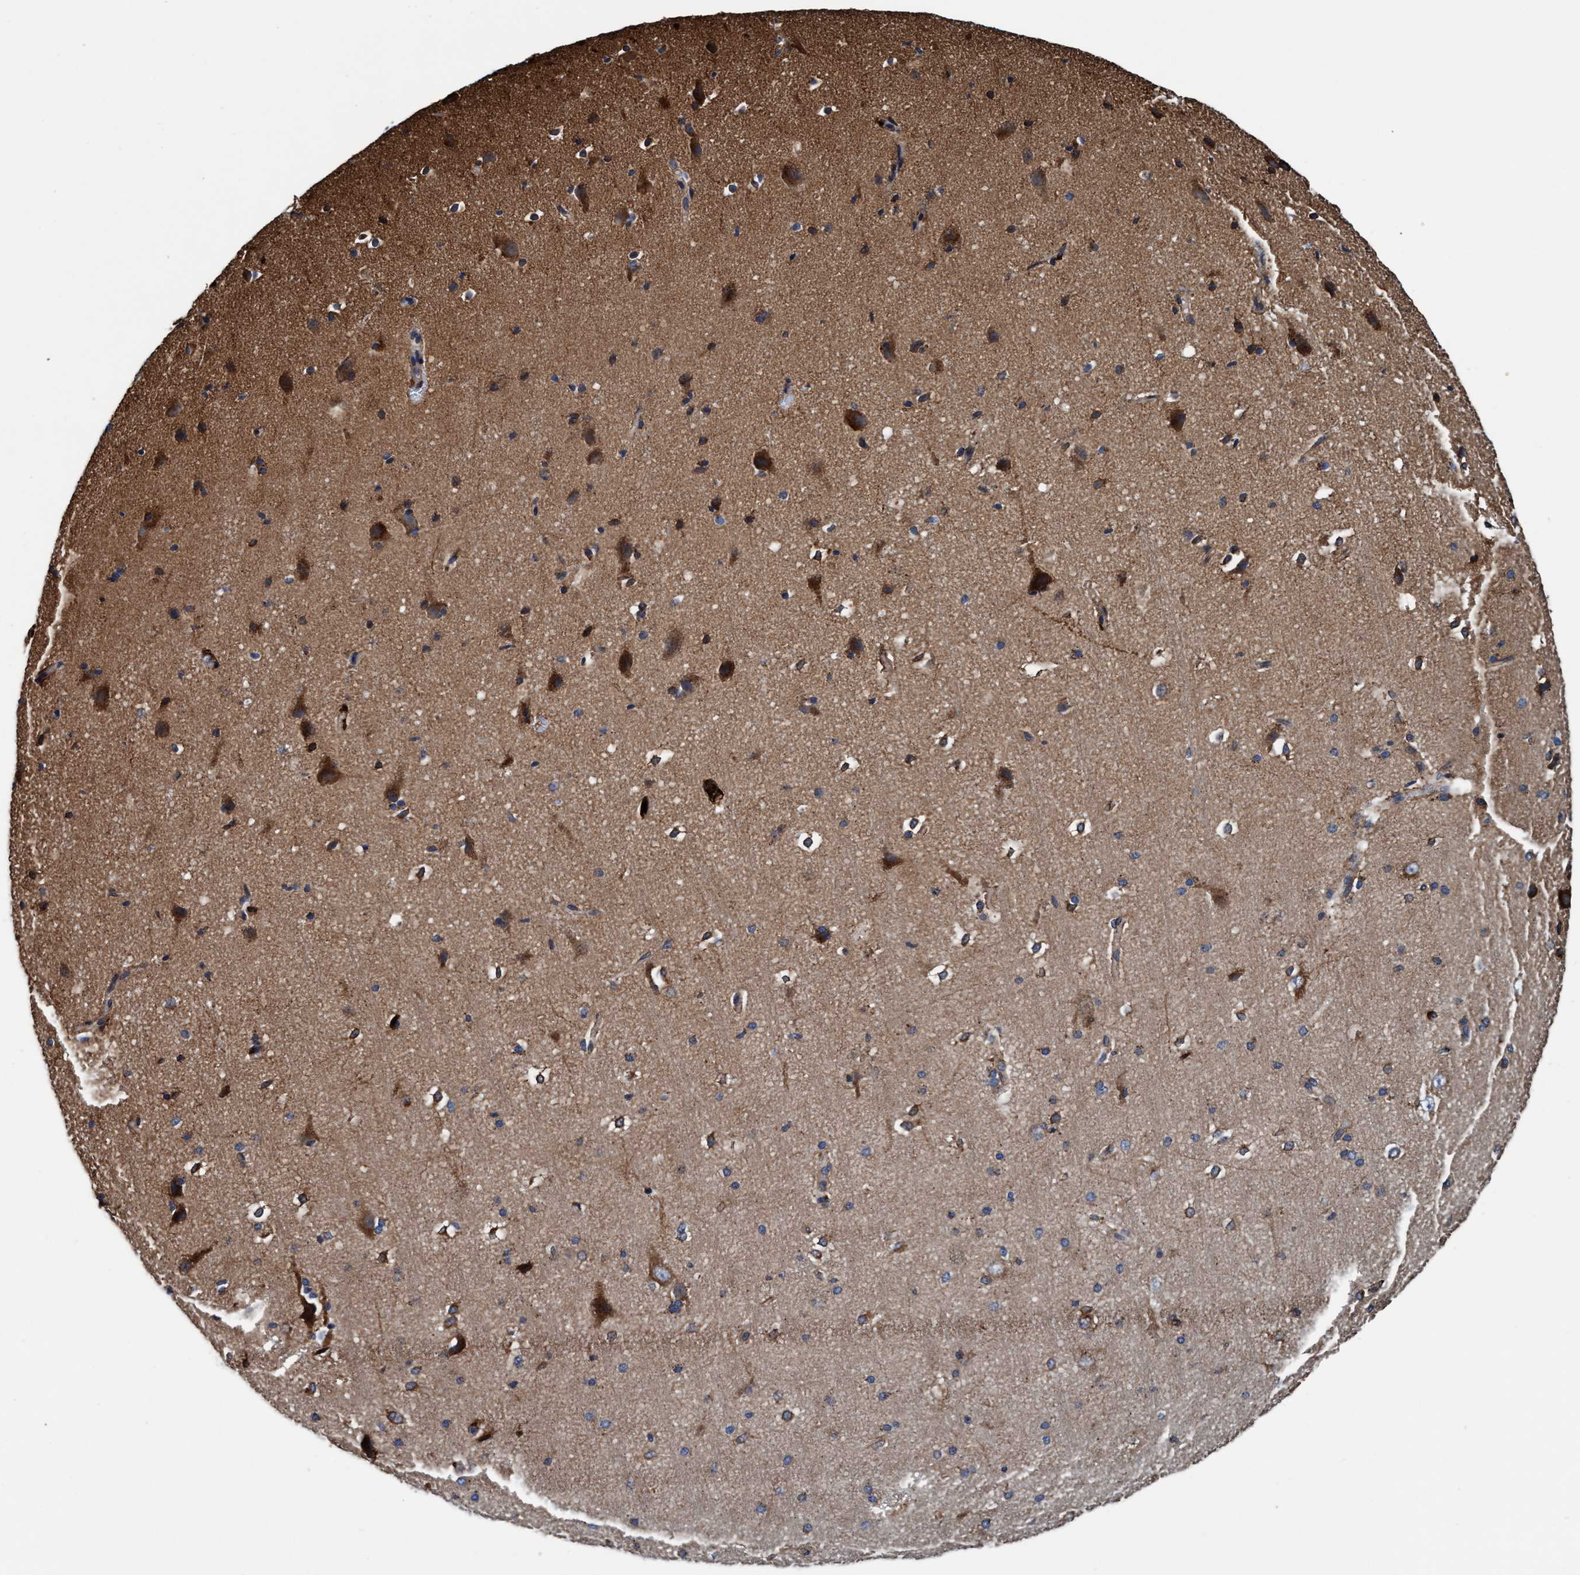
{"staining": {"intensity": "weak", "quantity": "<25%", "location": "cytoplasmic/membranous"}, "tissue": "cerebral cortex", "cell_type": "Endothelial cells", "image_type": "normal", "snomed": [{"axis": "morphology", "description": "Normal tissue, NOS"}, {"axis": "morphology", "description": "Developmental malformation"}, {"axis": "topography", "description": "Cerebral cortex"}], "caption": "This is an immunohistochemistry (IHC) micrograph of benign human cerebral cortex. There is no staining in endothelial cells.", "gene": "ENDOG", "patient": {"sex": "female", "age": 30}}